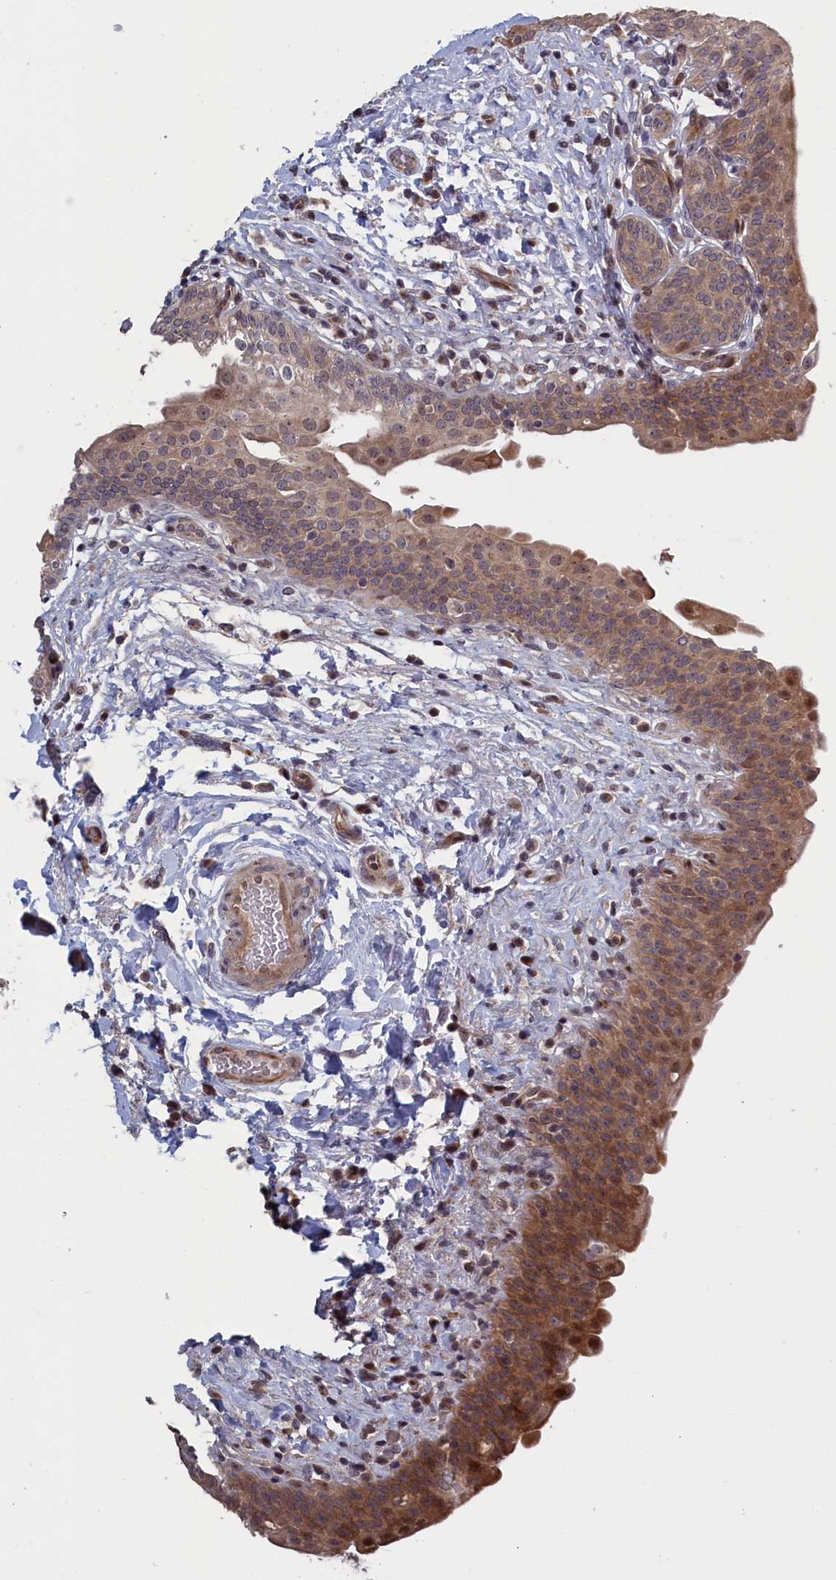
{"staining": {"intensity": "moderate", "quantity": ">75%", "location": "cytoplasmic/membranous,nuclear"}, "tissue": "urinary bladder", "cell_type": "Urothelial cells", "image_type": "normal", "snomed": [{"axis": "morphology", "description": "Normal tissue, NOS"}, {"axis": "topography", "description": "Urinary bladder"}], "caption": "A histopathology image of human urinary bladder stained for a protein demonstrates moderate cytoplasmic/membranous,nuclear brown staining in urothelial cells.", "gene": "LSG1", "patient": {"sex": "male", "age": 83}}